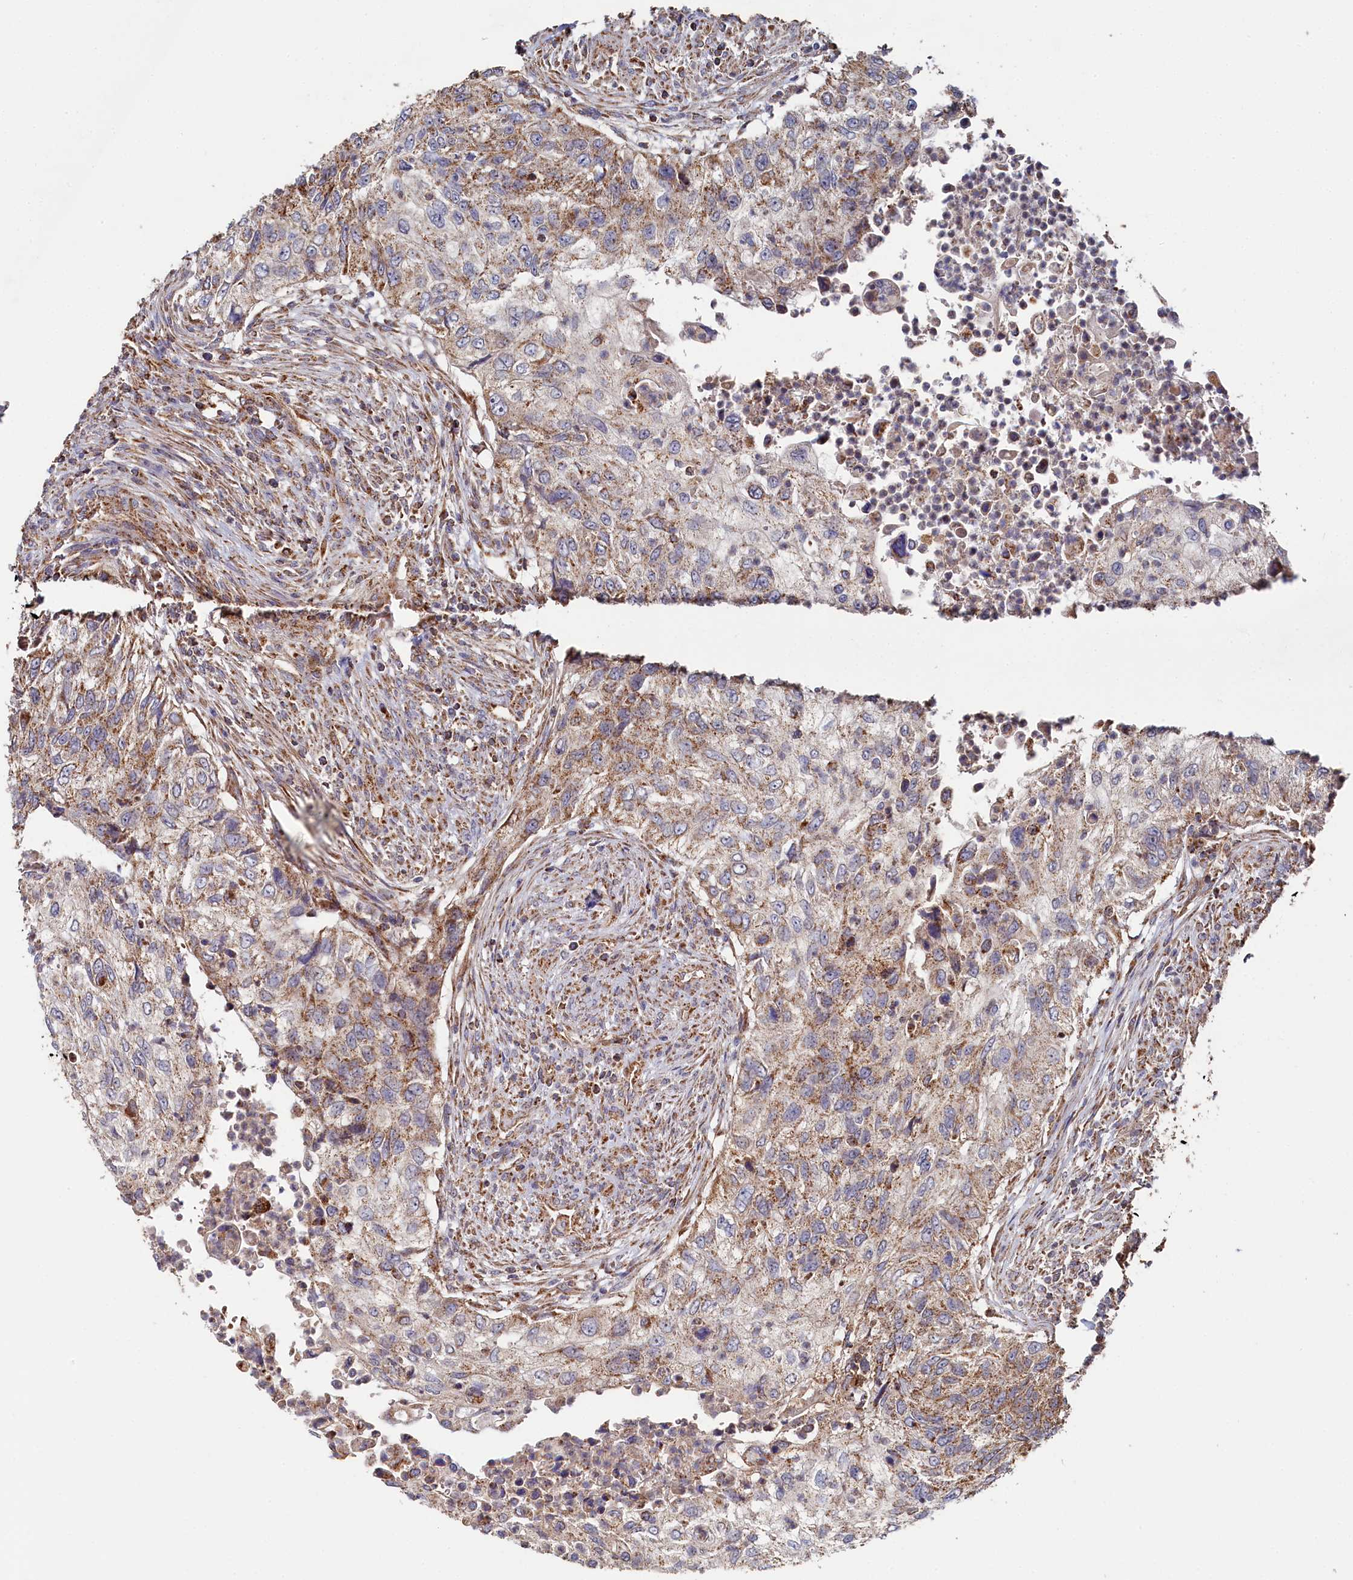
{"staining": {"intensity": "moderate", "quantity": ">75%", "location": "cytoplasmic/membranous"}, "tissue": "urothelial cancer", "cell_type": "Tumor cells", "image_type": "cancer", "snomed": [{"axis": "morphology", "description": "Urothelial carcinoma, High grade"}, {"axis": "topography", "description": "Urinary bladder"}], "caption": "Urothelial cancer stained with immunohistochemistry (IHC) exhibits moderate cytoplasmic/membranous staining in approximately >75% of tumor cells.", "gene": "HAUS2", "patient": {"sex": "female", "age": 60}}